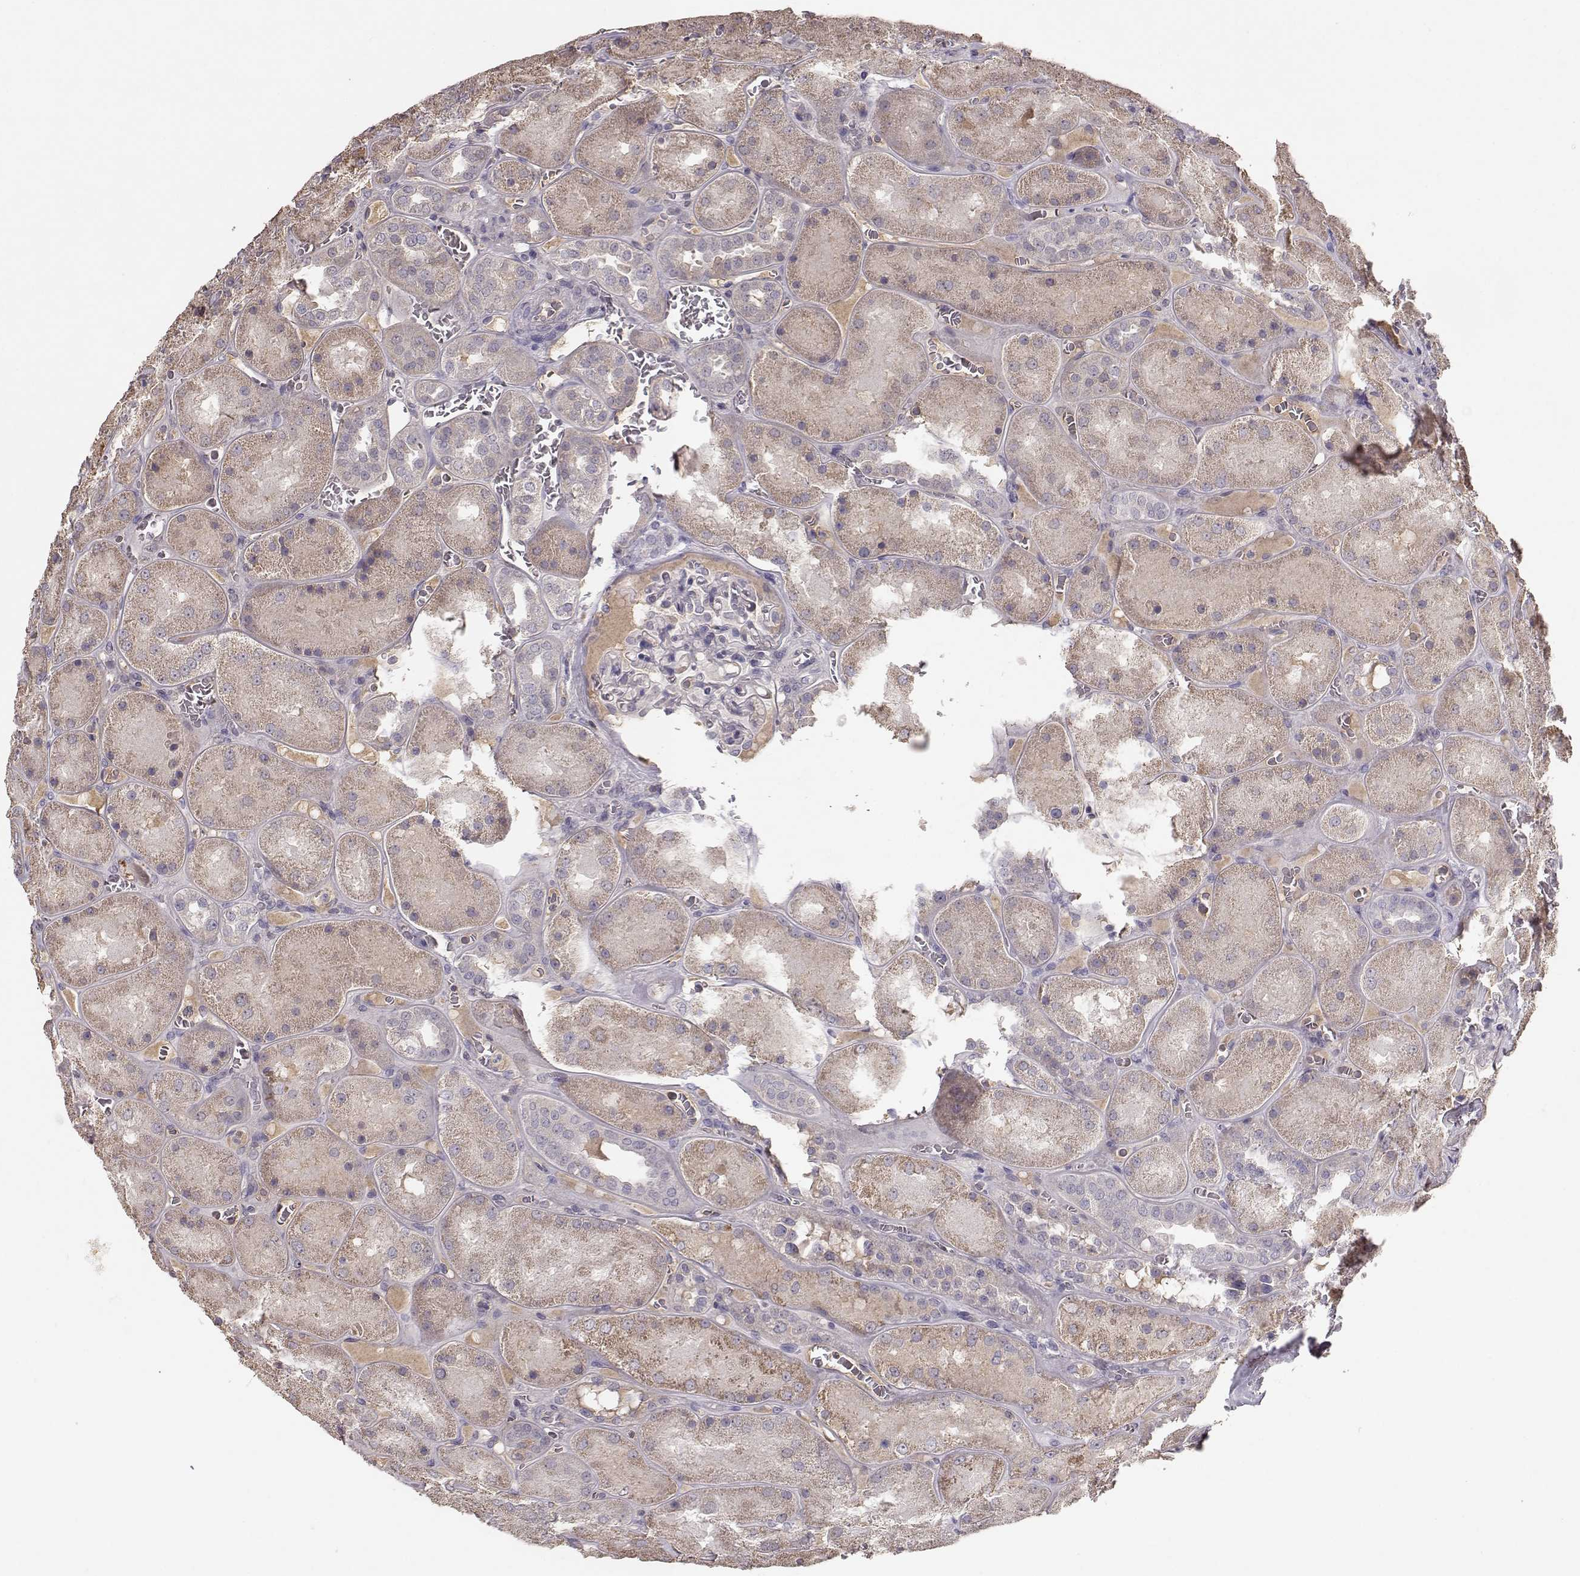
{"staining": {"intensity": "negative", "quantity": "none", "location": "none"}, "tissue": "kidney", "cell_type": "Cells in glomeruli", "image_type": "normal", "snomed": [{"axis": "morphology", "description": "Normal tissue, NOS"}, {"axis": "topography", "description": "Kidney"}], "caption": "Cells in glomeruli are negative for protein expression in unremarkable human kidney. (Brightfield microscopy of DAB (3,3'-diaminobenzidine) IHC at high magnification).", "gene": "PMCH", "patient": {"sex": "male", "age": 73}}